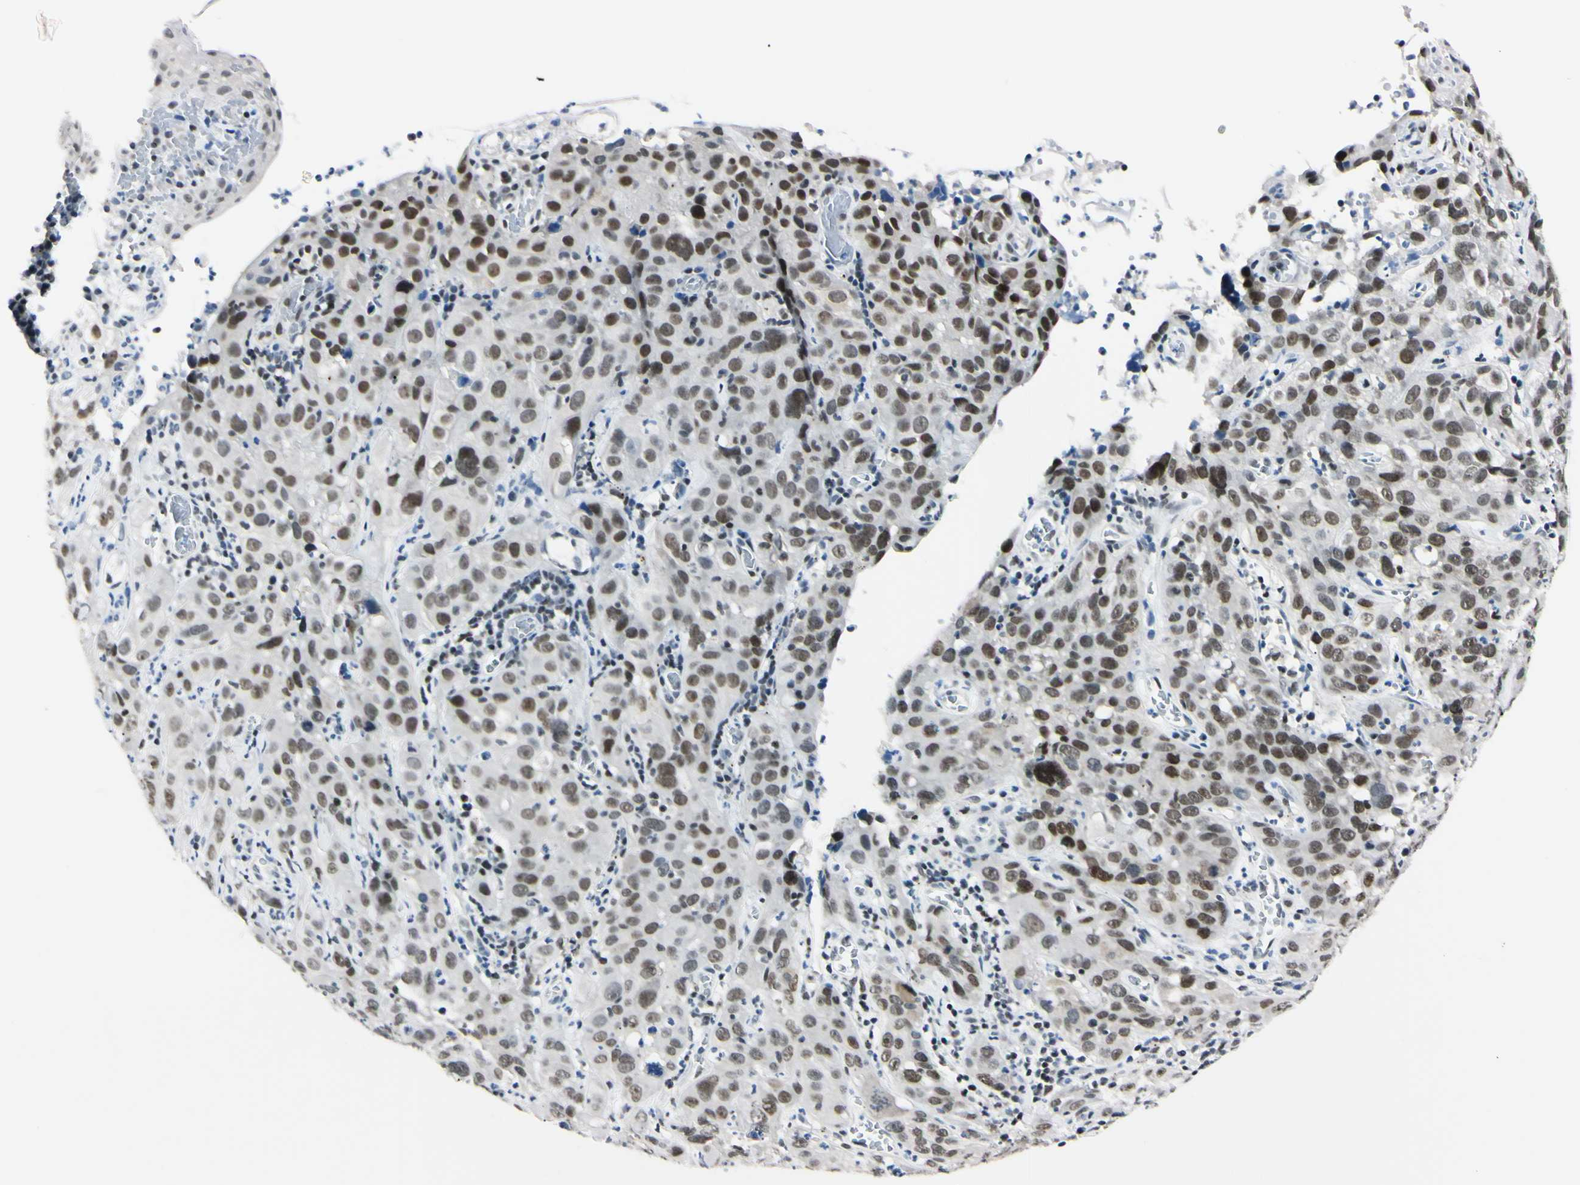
{"staining": {"intensity": "moderate", "quantity": "25%-75%", "location": "nuclear"}, "tissue": "cervical cancer", "cell_type": "Tumor cells", "image_type": "cancer", "snomed": [{"axis": "morphology", "description": "Squamous cell carcinoma, NOS"}, {"axis": "topography", "description": "Cervix"}], "caption": "Protein staining demonstrates moderate nuclear staining in about 25%-75% of tumor cells in cervical squamous cell carcinoma.", "gene": "C1orf174", "patient": {"sex": "female", "age": 32}}